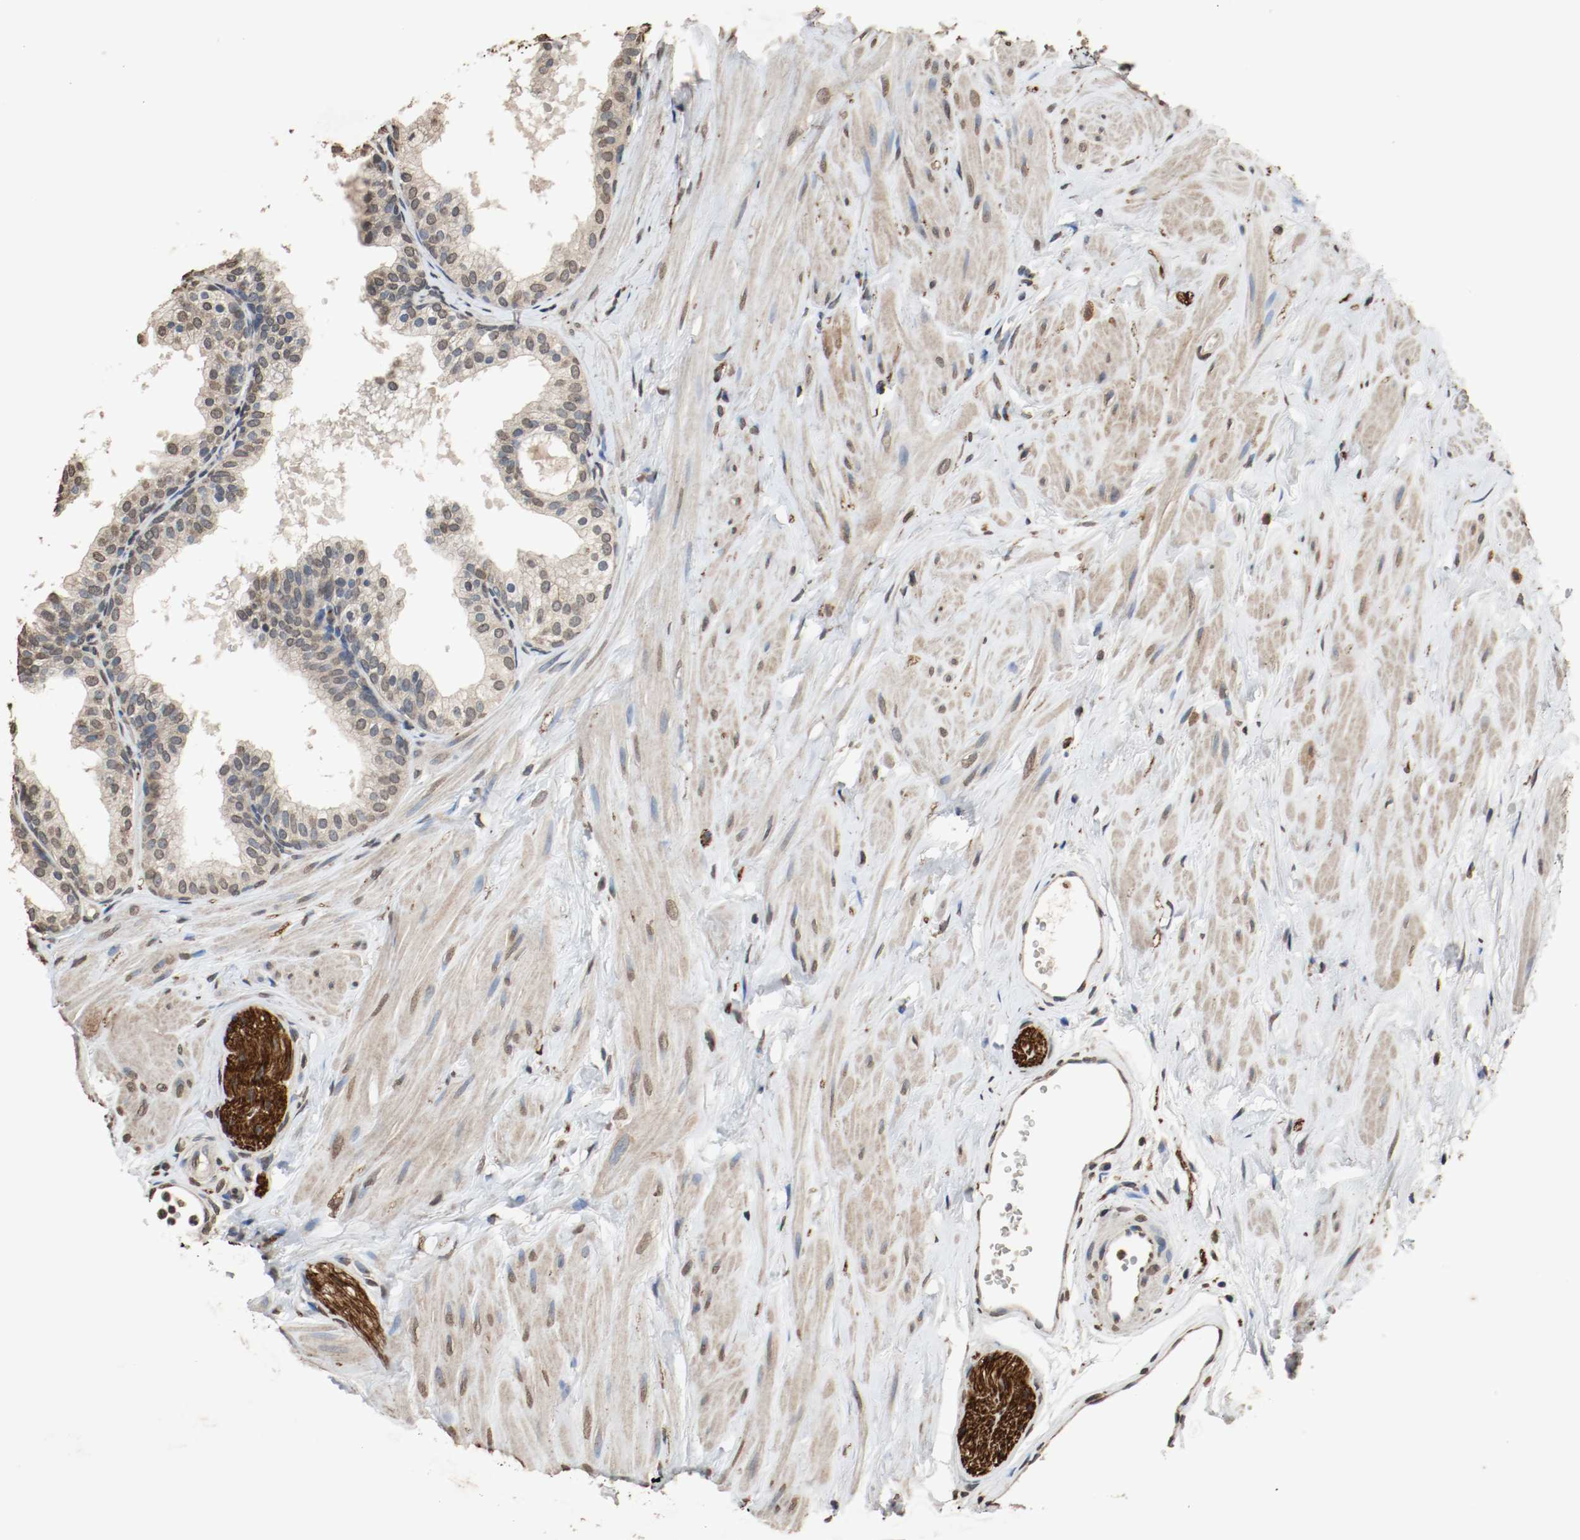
{"staining": {"intensity": "weak", "quantity": "<25%", "location": "cytoplasmic/membranous"}, "tissue": "prostate", "cell_type": "Glandular cells", "image_type": "normal", "snomed": [{"axis": "morphology", "description": "Normal tissue, NOS"}, {"axis": "topography", "description": "Prostate"}], "caption": "Glandular cells are negative for brown protein staining in benign prostate. (Immunohistochemistry (ihc), brightfield microscopy, high magnification).", "gene": "RTN4", "patient": {"sex": "male", "age": 60}}